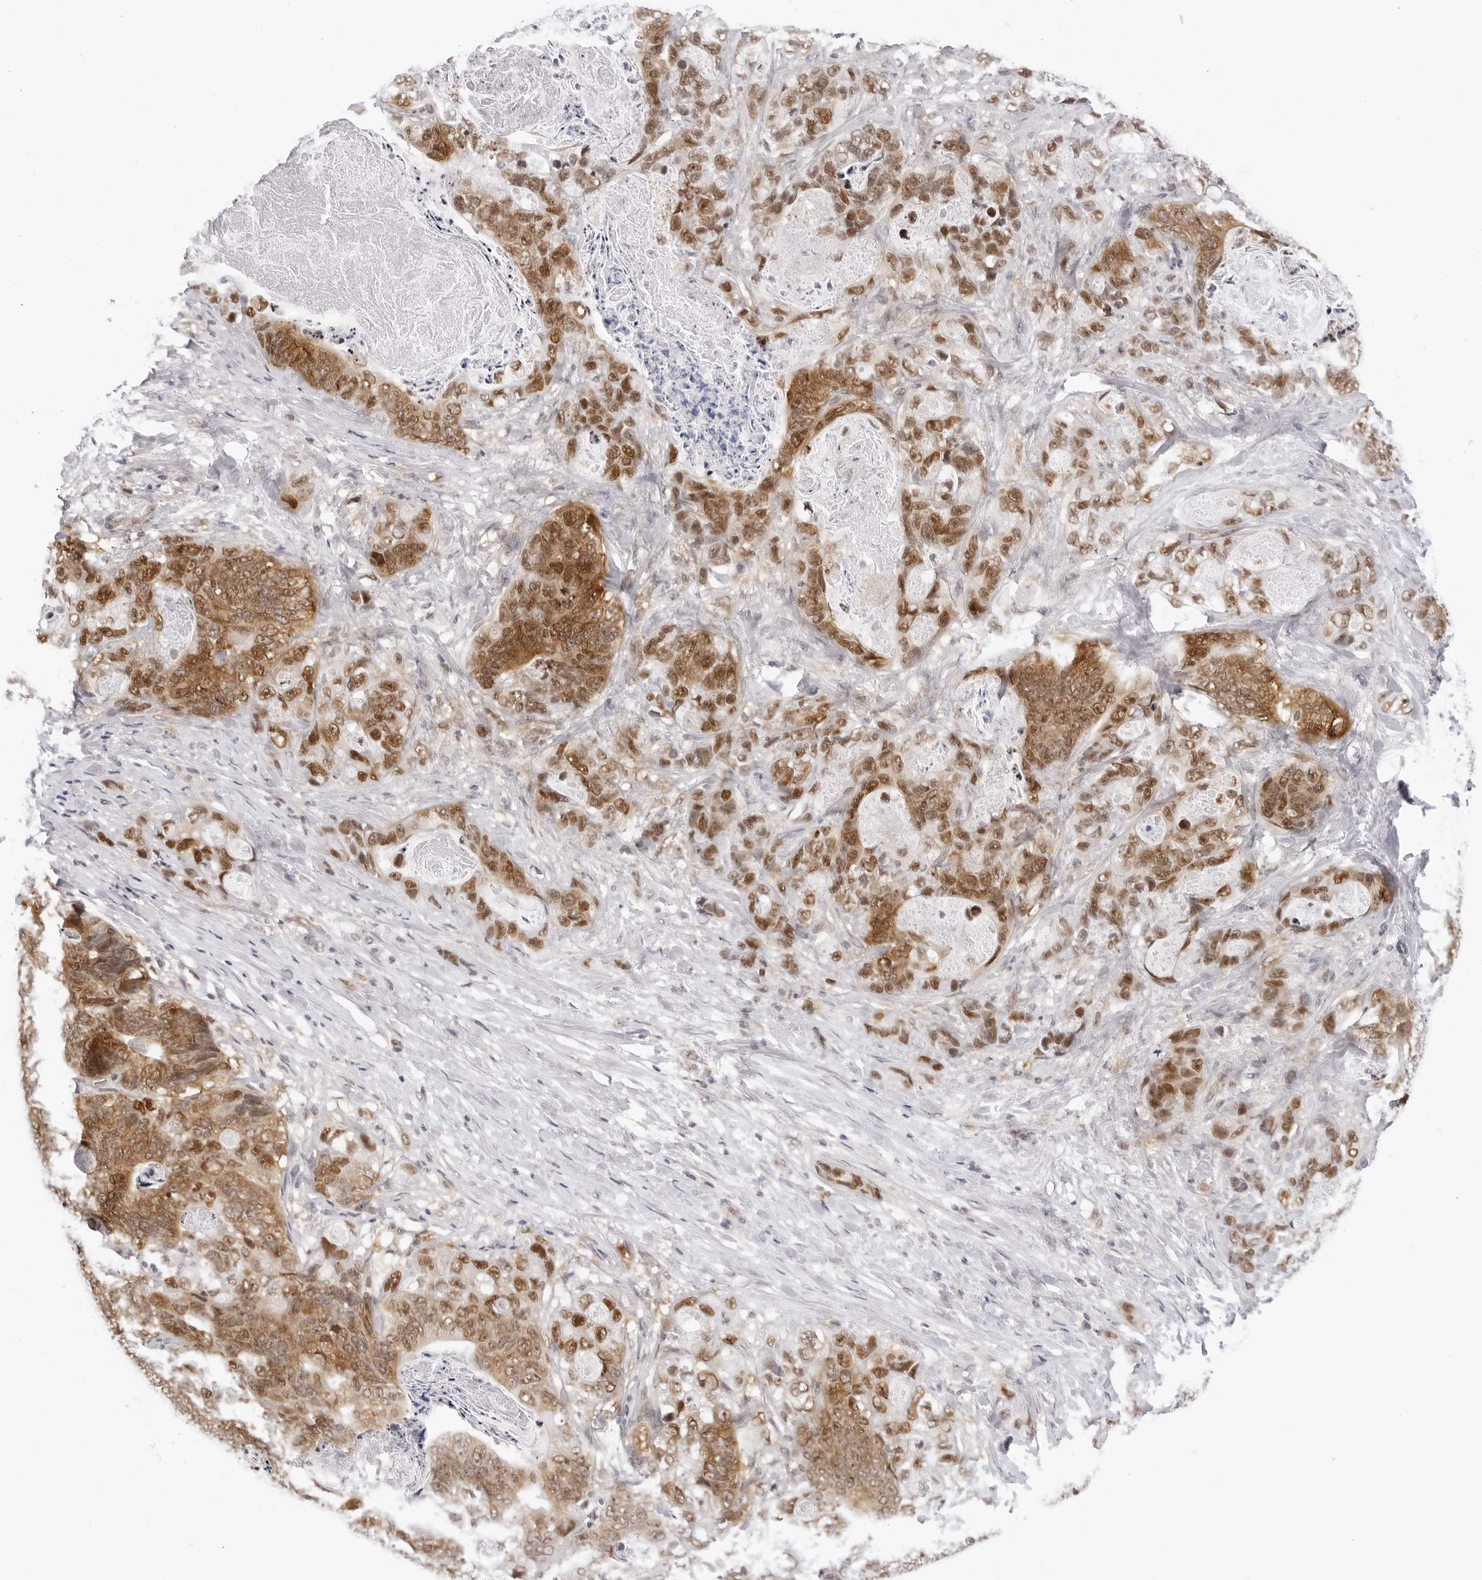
{"staining": {"intensity": "moderate", "quantity": ">75%", "location": "cytoplasmic/membranous,nuclear"}, "tissue": "stomach cancer", "cell_type": "Tumor cells", "image_type": "cancer", "snomed": [{"axis": "morphology", "description": "Normal tissue, NOS"}, {"axis": "morphology", "description": "Adenocarcinoma, NOS"}, {"axis": "topography", "description": "Stomach"}], "caption": "A brown stain highlights moderate cytoplasmic/membranous and nuclear staining of a protein in adenocarcinoma (stomach) tumor cells.", "gene": "WDR77", "patient": {"sex": "female", "age": 89}}